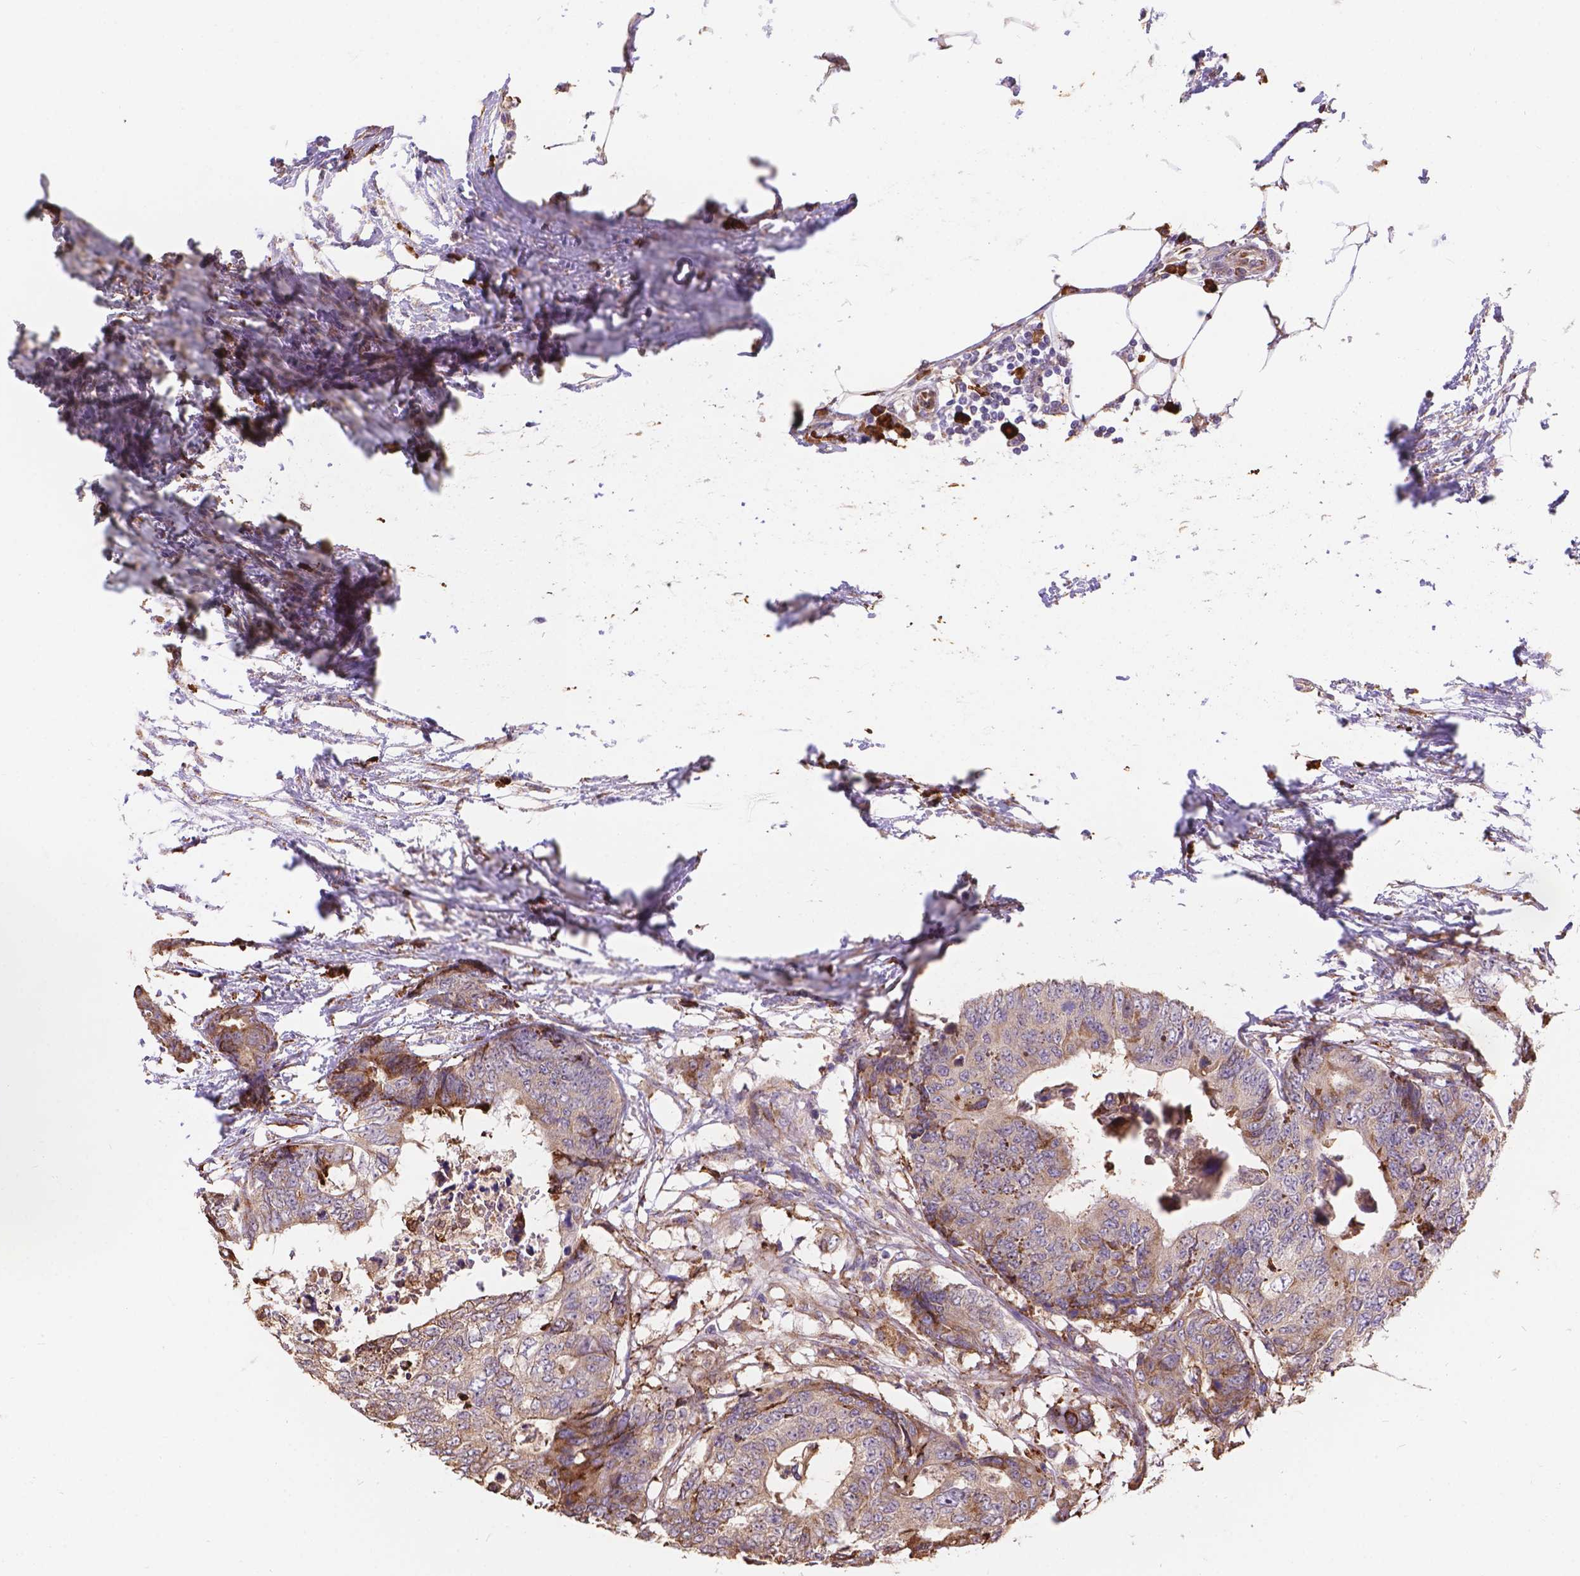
{"staining": {"intensity": "moderate", "quantity": "<25%", "location": "cytoplasmic/membranous"}, "tissue": "colorectal cancer", "cell_type": "Tumor cells", "image_type": "cancer", "snomed": [{"axis": "morphology", "description": "Adenocarcinoma, NOS"}, {"axis": "topography", "description": "Colon"}], "caption": "A brown stain shows moderate cytoplasmic/membranous staining of a protein in colorectal cancer tumor cells.", "gene": "IPO11", "patient": {"sex": "female", "age": 48}}